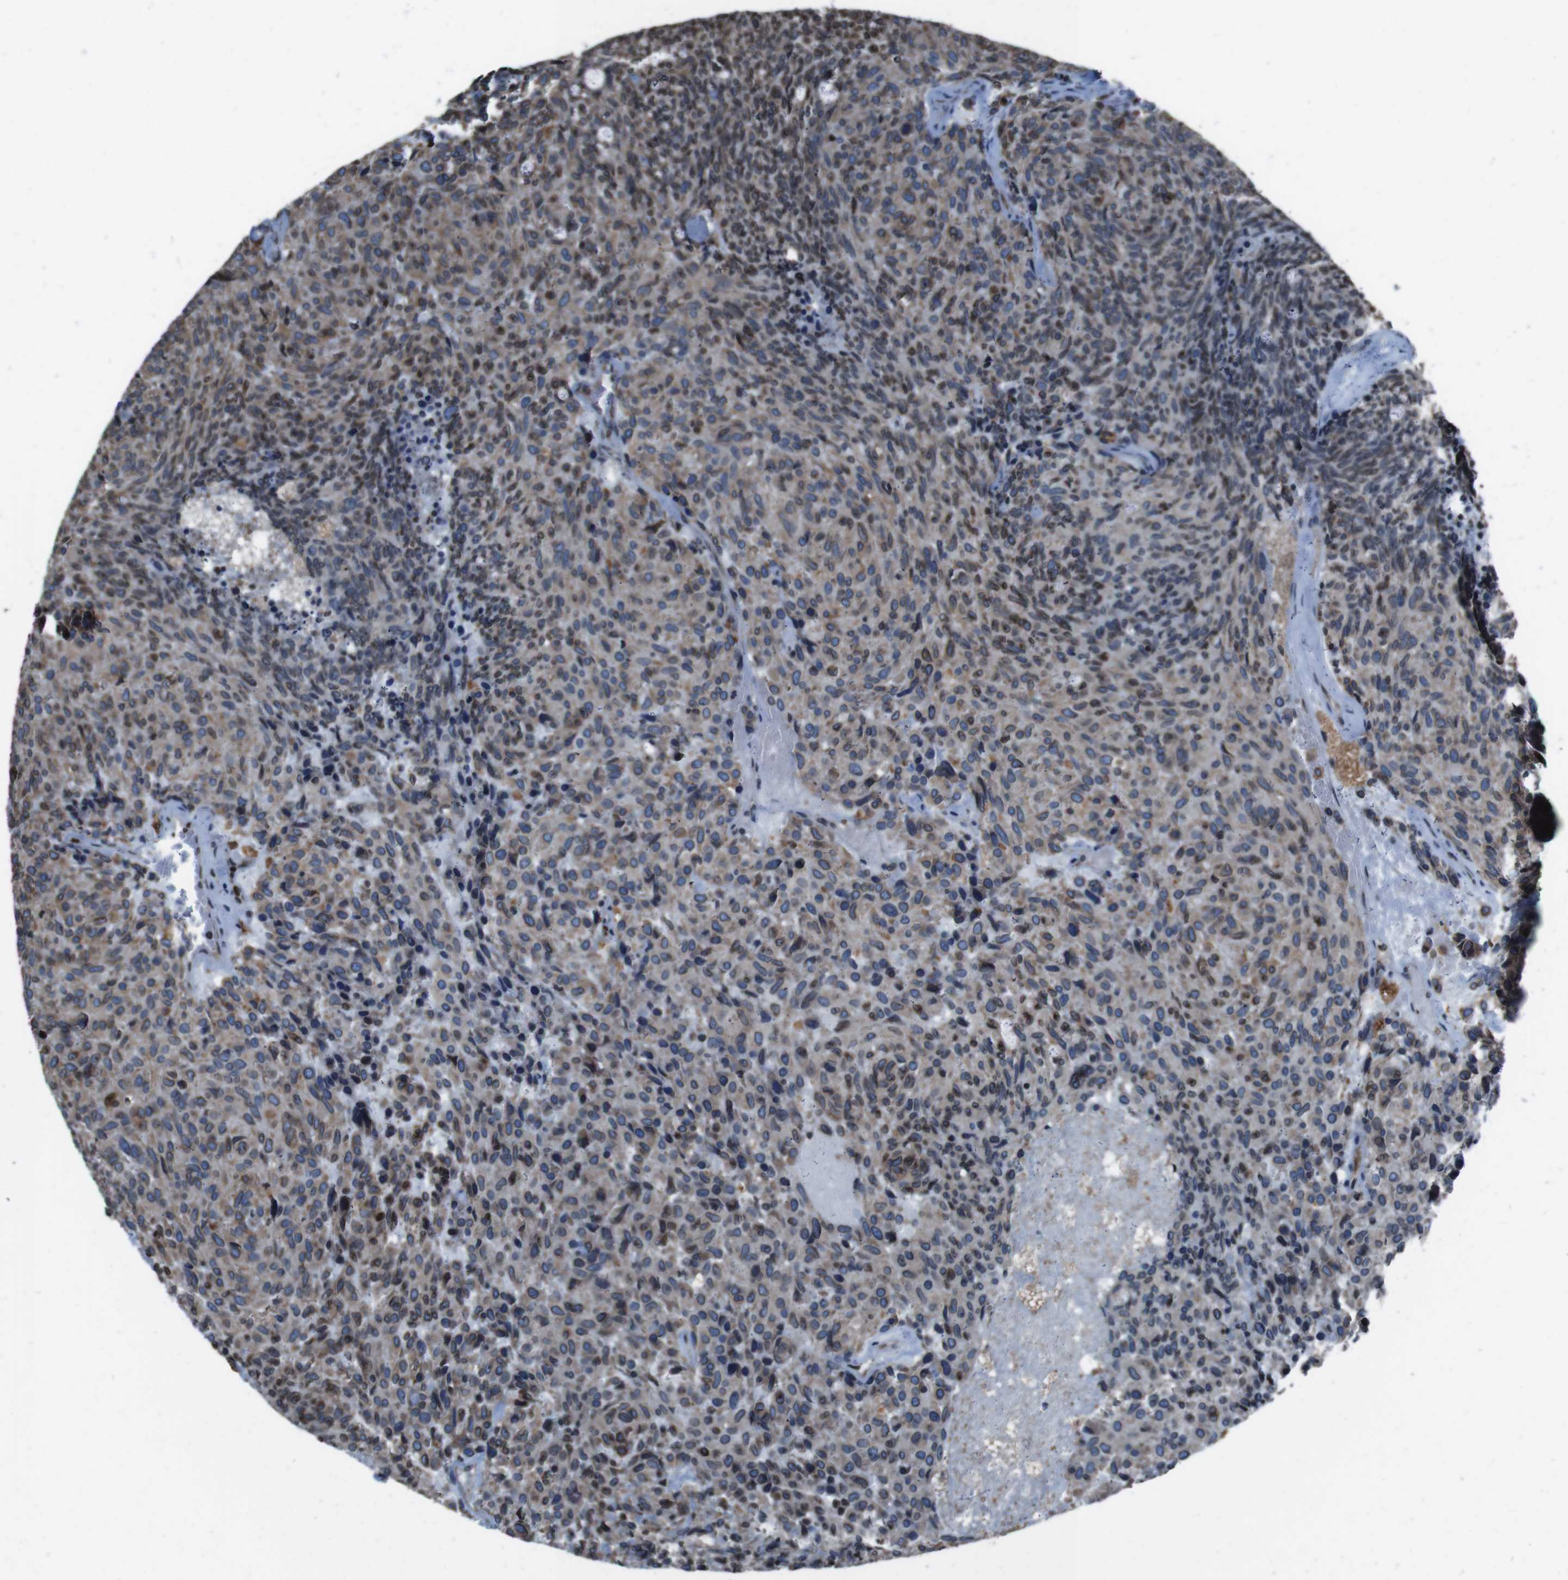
{"staining": {"intensity": "moderate", "quantity": "25%-75%", "location": "cytoplasmic/membranous"}, "tissue": "carcinoid", "cell_type": "Tumor cells", "image_type": "cancer", "snomed": [{"axis": "morphology", "description": "Carcinoid, malignant, NOS"}, {"axis": "topography", "description": "Pancreas"}], "caption": "A histopathology image of human carcinoid stained for a protein displays moderate cytoplasmic/membranous brown staining in tumor cells.", "gene": "APMAP", "patient": {"sex": "female", "age": 54}}